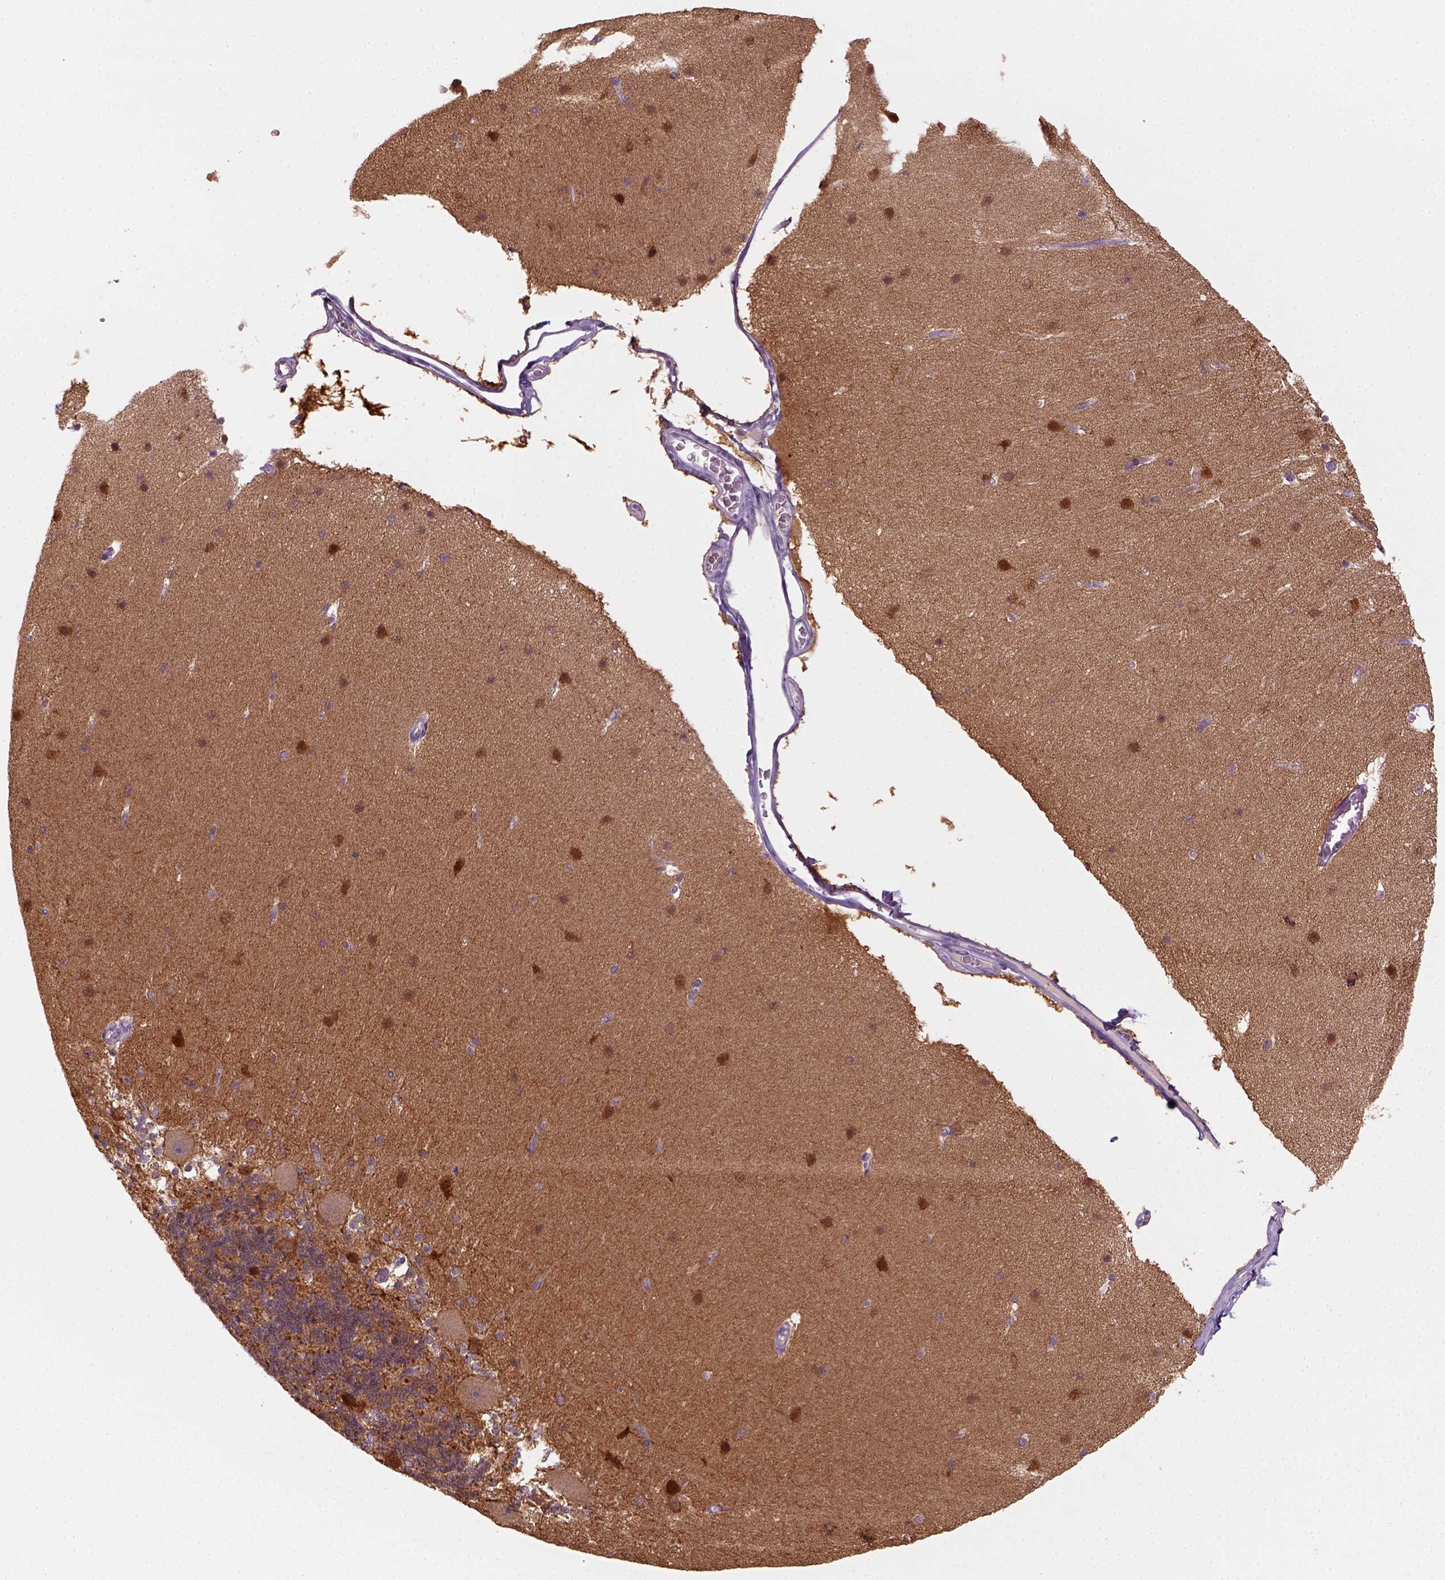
{"staining": {"intensity": "moderate", "quantity": ">75%", "location": "cytoplasmic/membranous"}, "tissue": "cerebellum", "cell_type": "Cells in granular layer", "image_type": "normal", "snomed": [{"axis": "morphology", "description": "Normal tissue, NOS"}, {"axis": "topography", "description": "Cerebellum"}], "caption": "The histopathology image shows immunohistochemical staining of unremarkable cerebellum. There is moderate cytoplasmic/membranous positivity is appreciated in approximately >75% of cells in granular layer. The protein is shown in brown color, while the nuclei are stained blue.", "gene": "GOT1", "patient": {"sex": "female", "age": 19}}